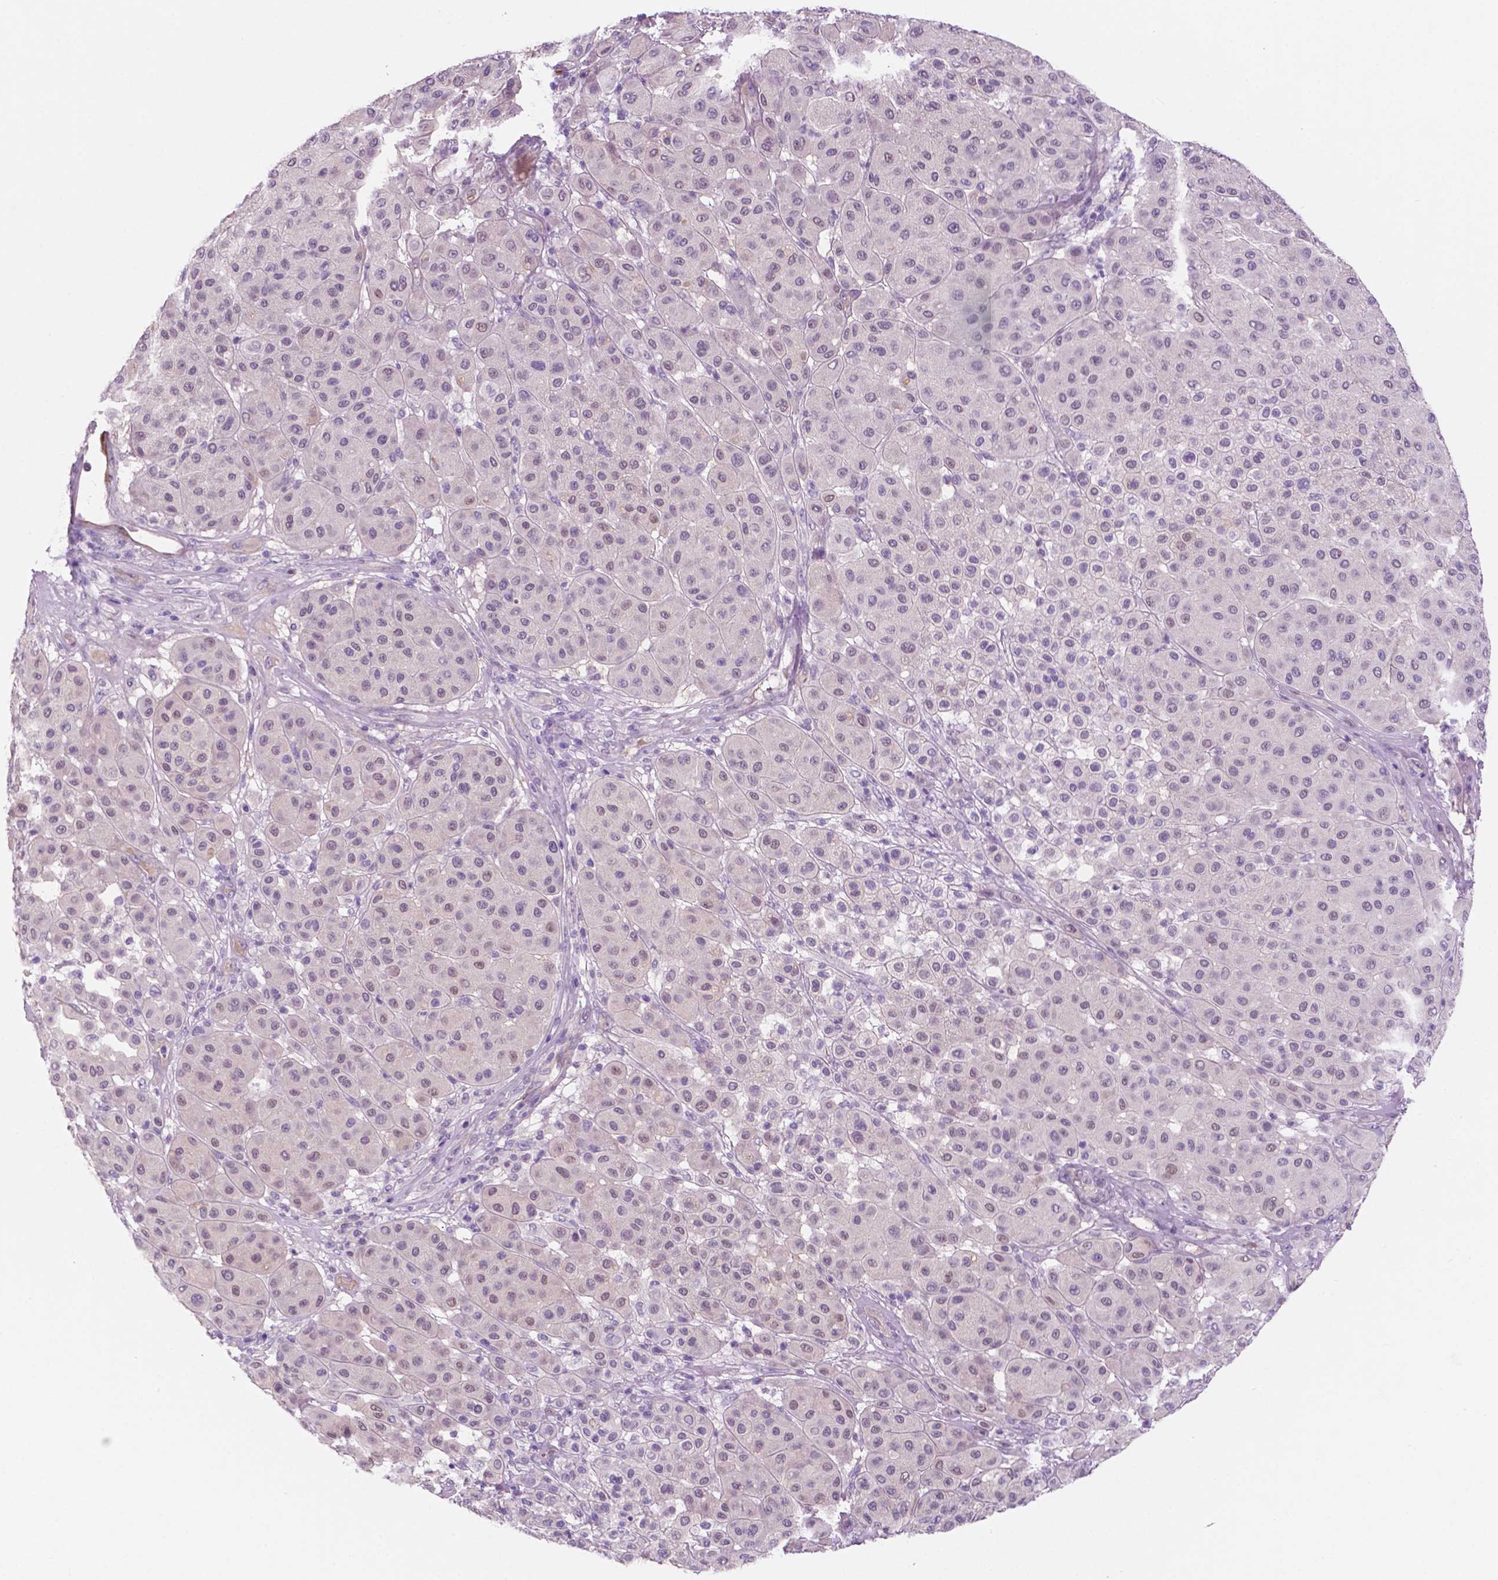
{"staining": {"intensity": "negative", "quantity": "none", "location": "none"}, "tissue": "melanoma", "cell_type": "Tumor cells", "image_type": "cancer", "snomed": [{"axis": "morphology", "description": "Malignant melanoma, Metastatic site"}, {"axis": "topography", "description": "Smooth muscle"}], "caption": "This micrograph is of malignant melanoma (metastatic site) stained with IHC to label a protein in brown with the nuclei are counter-stained blue. There is no expression in tumor cells. Nuclei are stained in blue.", "gene": "EPPK1", "patient": {"sex": "male", "age": 41}}